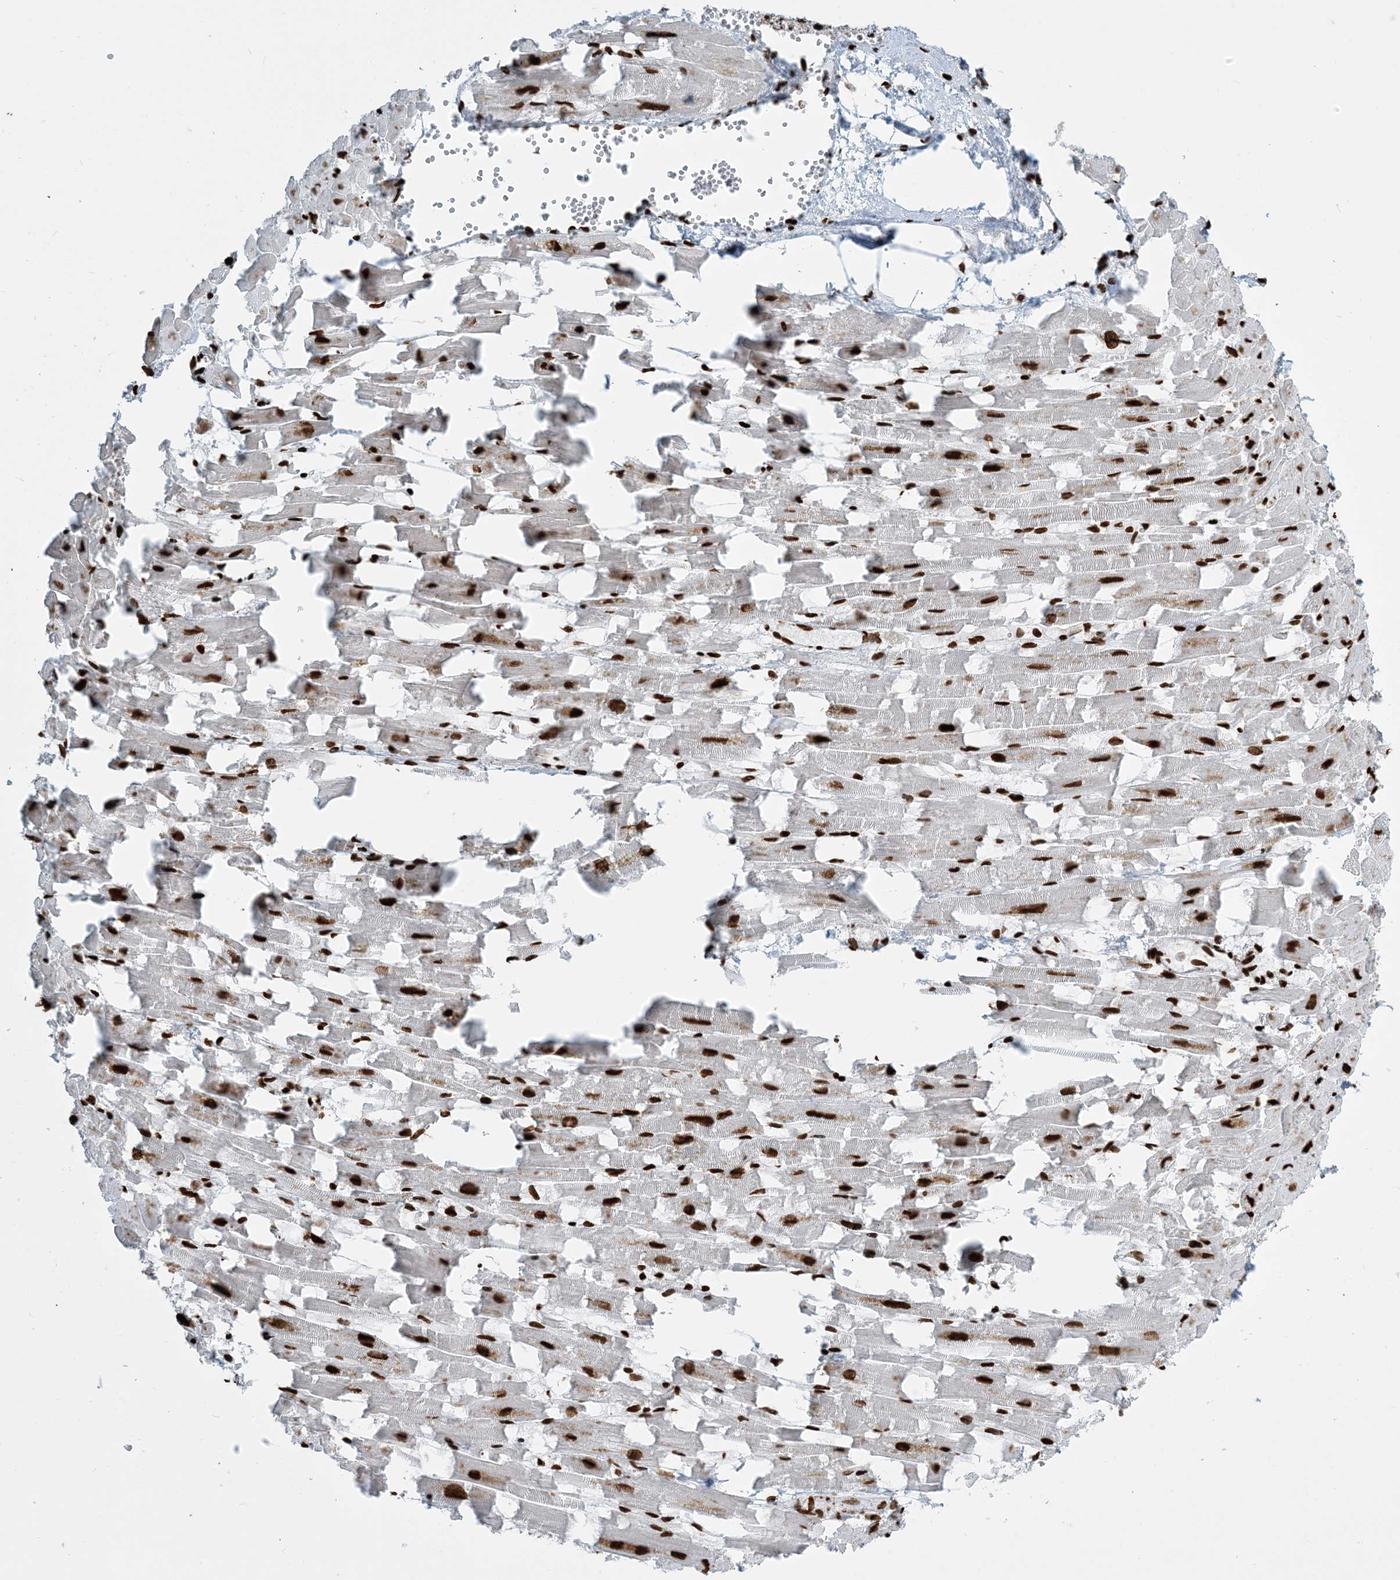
{"staining": {"intensity": "strong", "quantity": ">75%", "location": "nuclear"}, "tissue": "heart muscle", "cell_type": "Cardiomyocytes", "image_type": "normal", "snomed": [{"axis": "morphology", "description": "Normal tissue, NOS"}, {"axis": "topography", "description": "Heart"}], "caption": "A high amount of strong nuclear positivity is identified in approximately >75% of cardiomyocytes in unremarkable heart muscle. The staining is performed using DAB brown chromogen to label protein expression. The nuclei are counter-stained blue using hematoxylin.", "gene": "H3", "patient": {"sex": "female", "age": 64}}